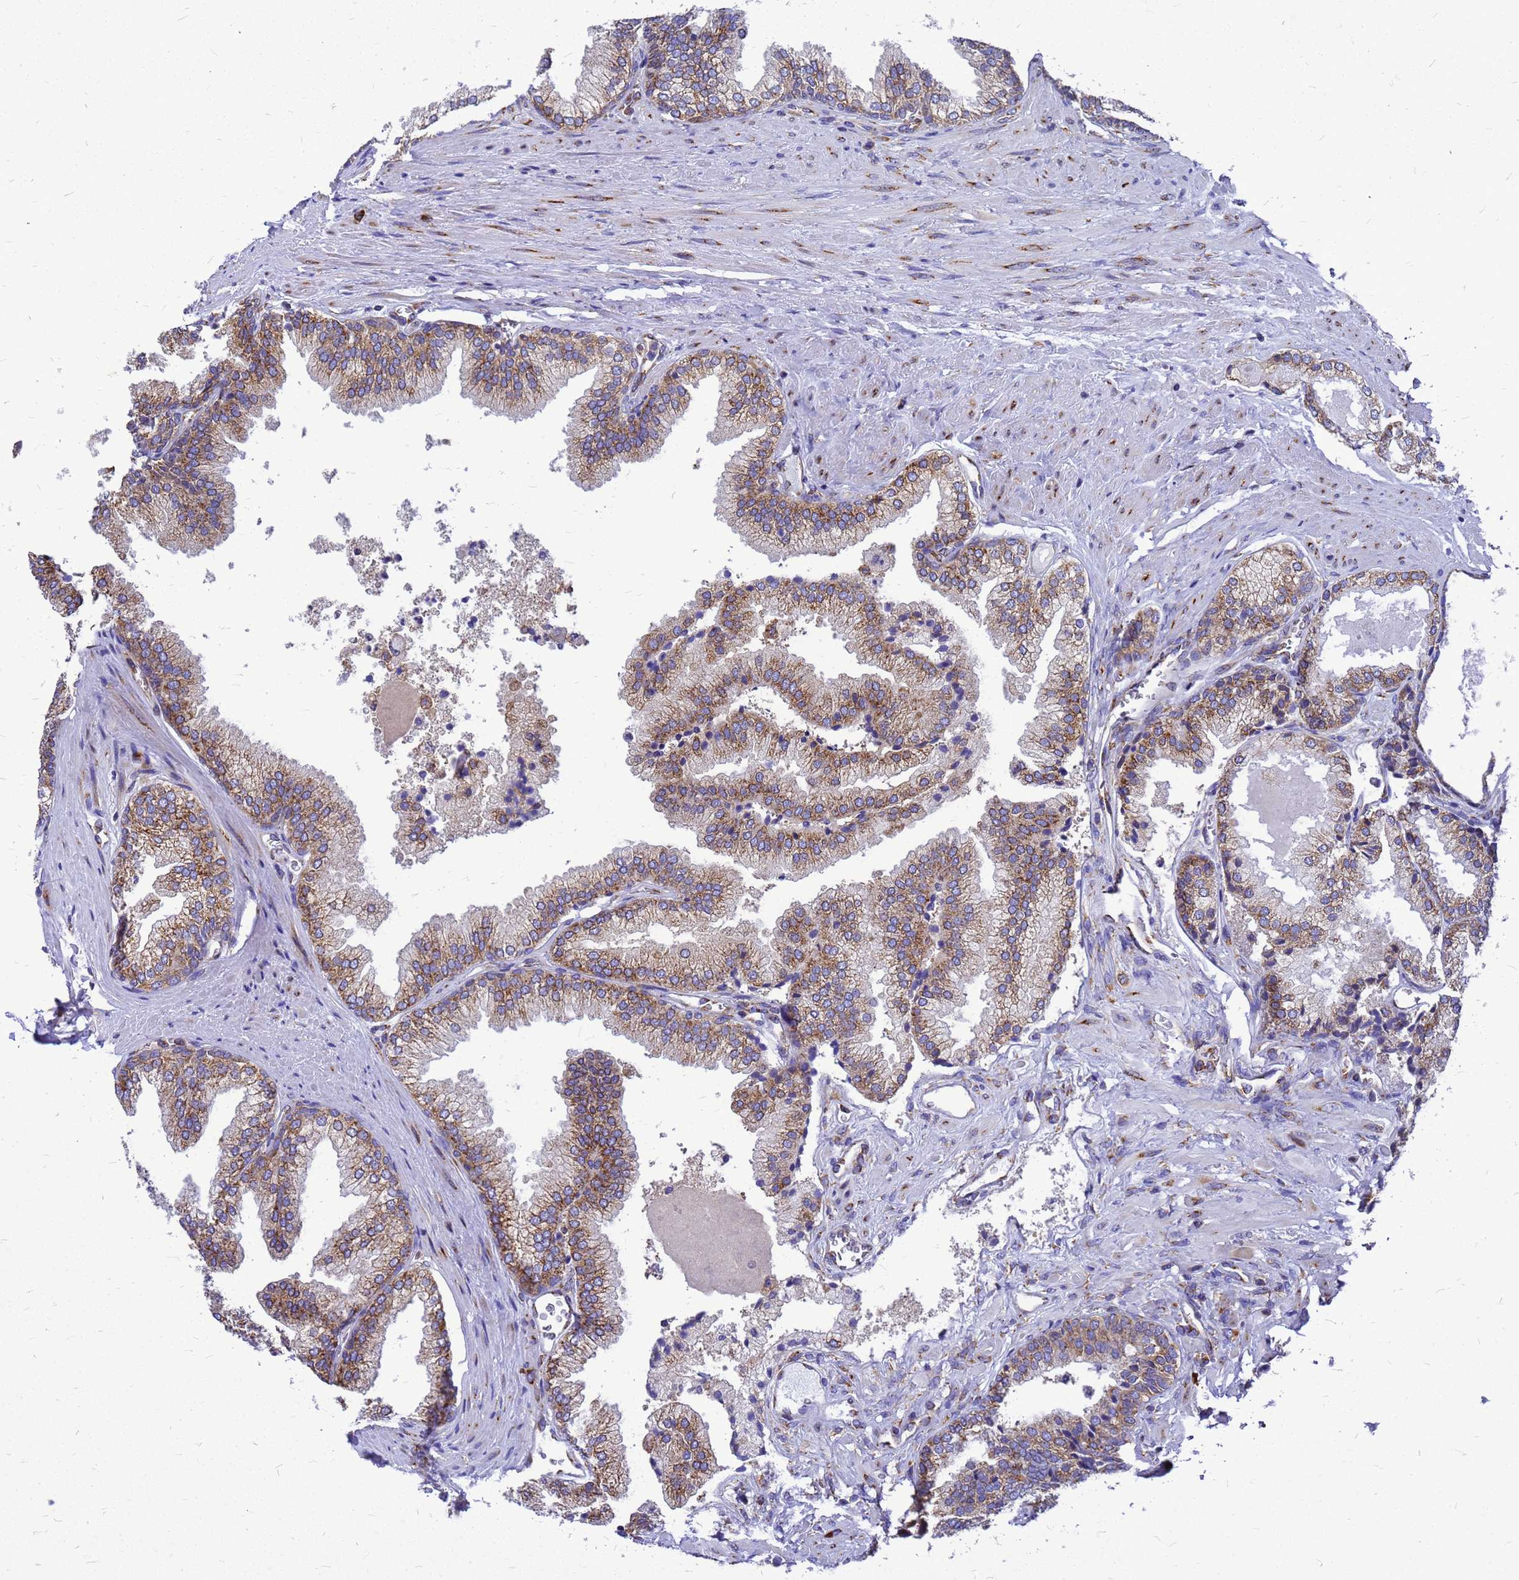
{"staining": {"intensity": "moderate", "quantity": ">75%", "location": "cytoplasmic/membranous"}, "tissue": "prostate", "cell_type": "Glandular cells", "image_type": "normal", "snomed": [{"axis": "morphology", "description": "Normal tissue, NOS"}, {"axis": "topography", "description": "Prostate"}], "caption": "This histopathology image shows benign prostate stained with IHC to label a protein in brown. The cytoplasmic/membranous of glandular cells show moderate positivity for the protein. Nuclei are counter-stained blue.", "gene": "EEF1D", "patient": {"sex": "male", "age": 76}}